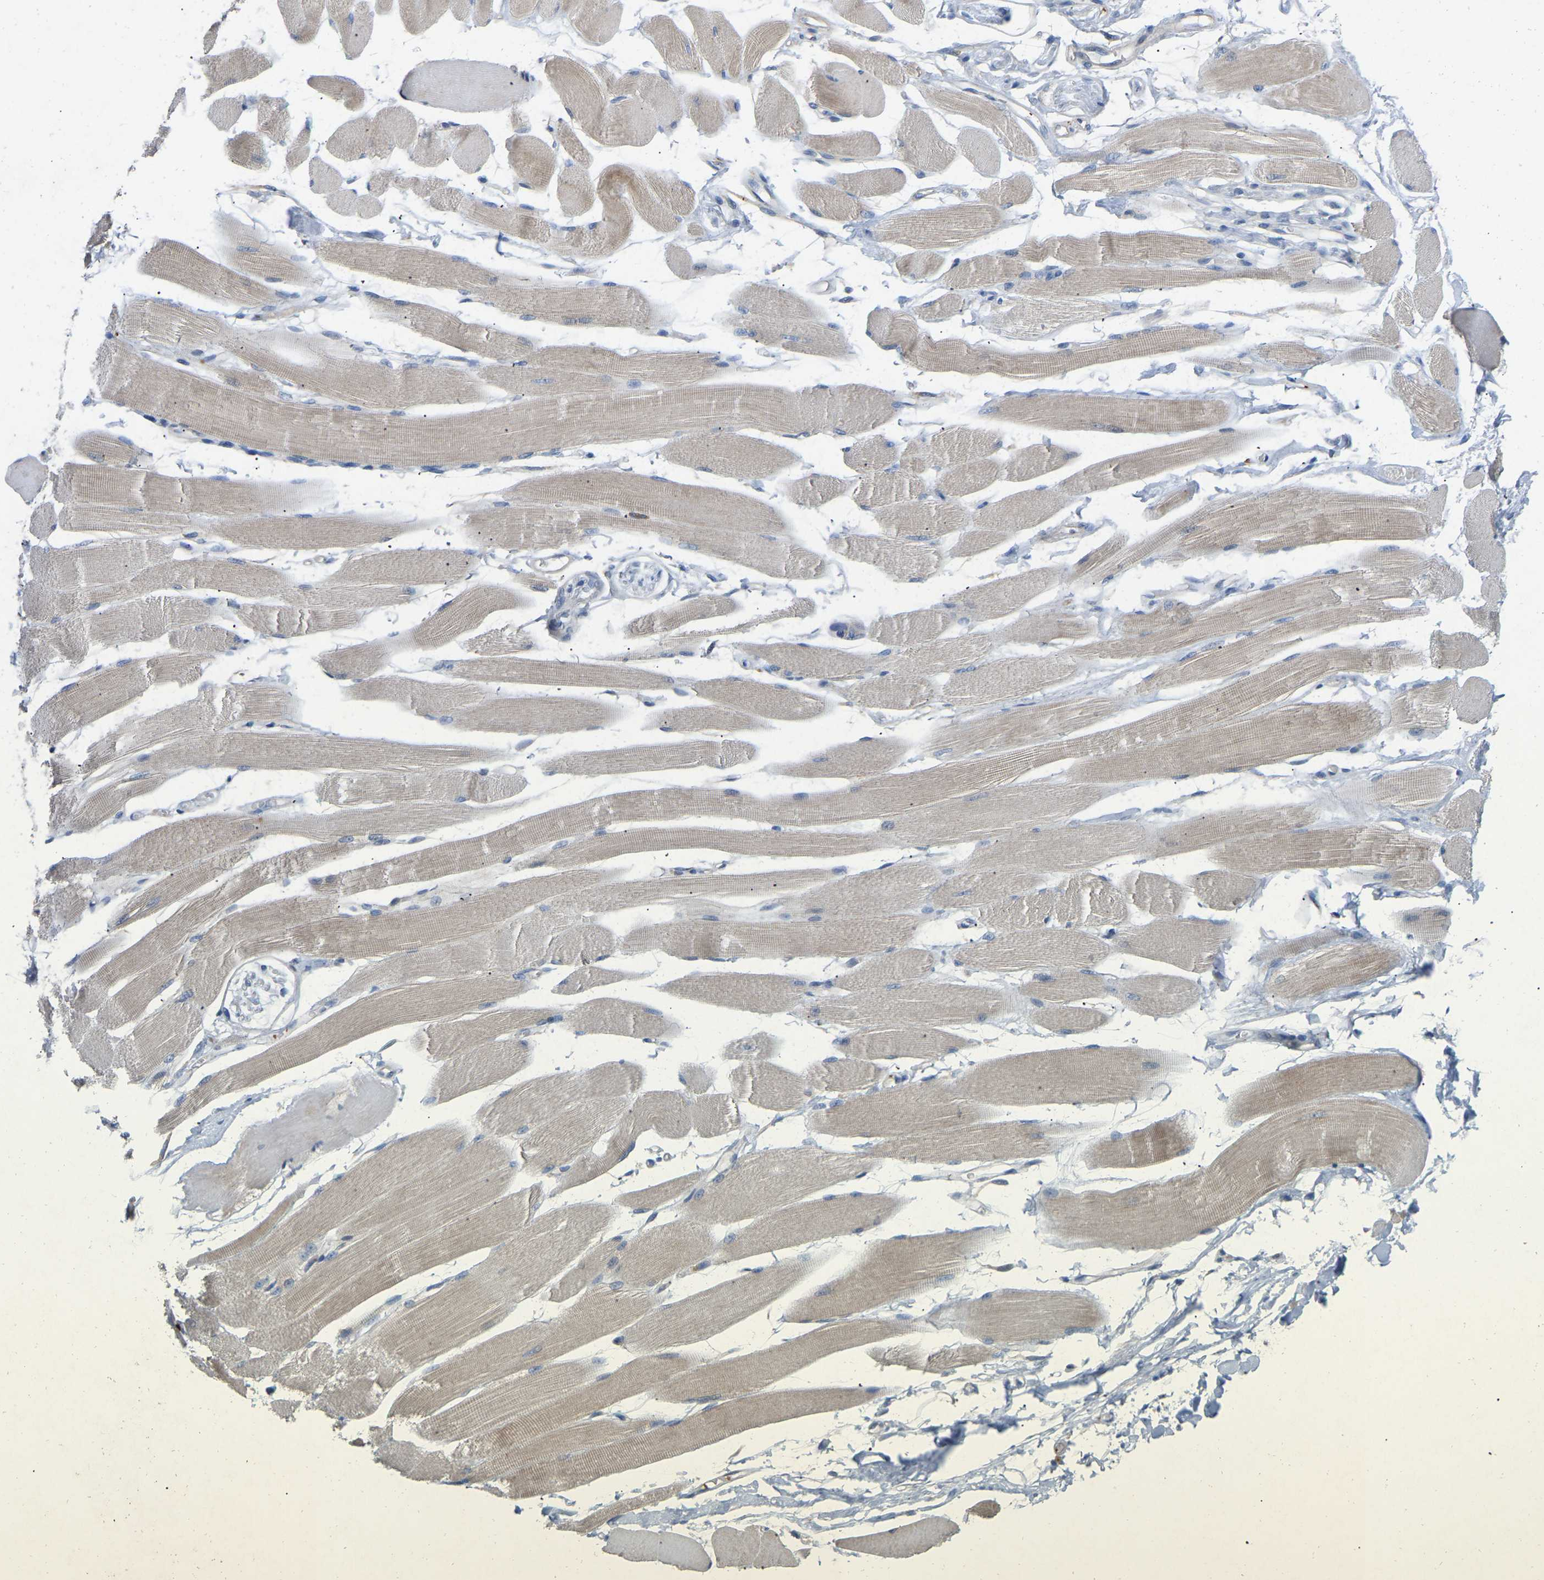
{"staining": {"intensity": "weak", "quantity": "25%-75%", "location": "cytoplasmic/membranous"}, "tissue": "skeletal muscle", "cell_type": "Myocytes", "image_type": "normal", "snomed": [{"axis": "morphology", "description": "Normal tissue, NOS"}, {"axis": "topography", "description": "Skeletal muscle"}, {"axis": "topography", "description": "Peripheral nerve tissue"}], "caption": "Immunohistochemical staining of normal skeletal muscle displays weak cytoplasmic/membranous protein staining in approximately 25%-75% of myocytes. (DAB (3,3'-diaminobenzidine) = brown stain, brightfield microscopy at high magnification).", "gene": "RHEB", "patient": {"sex": "female", "age": 84}}